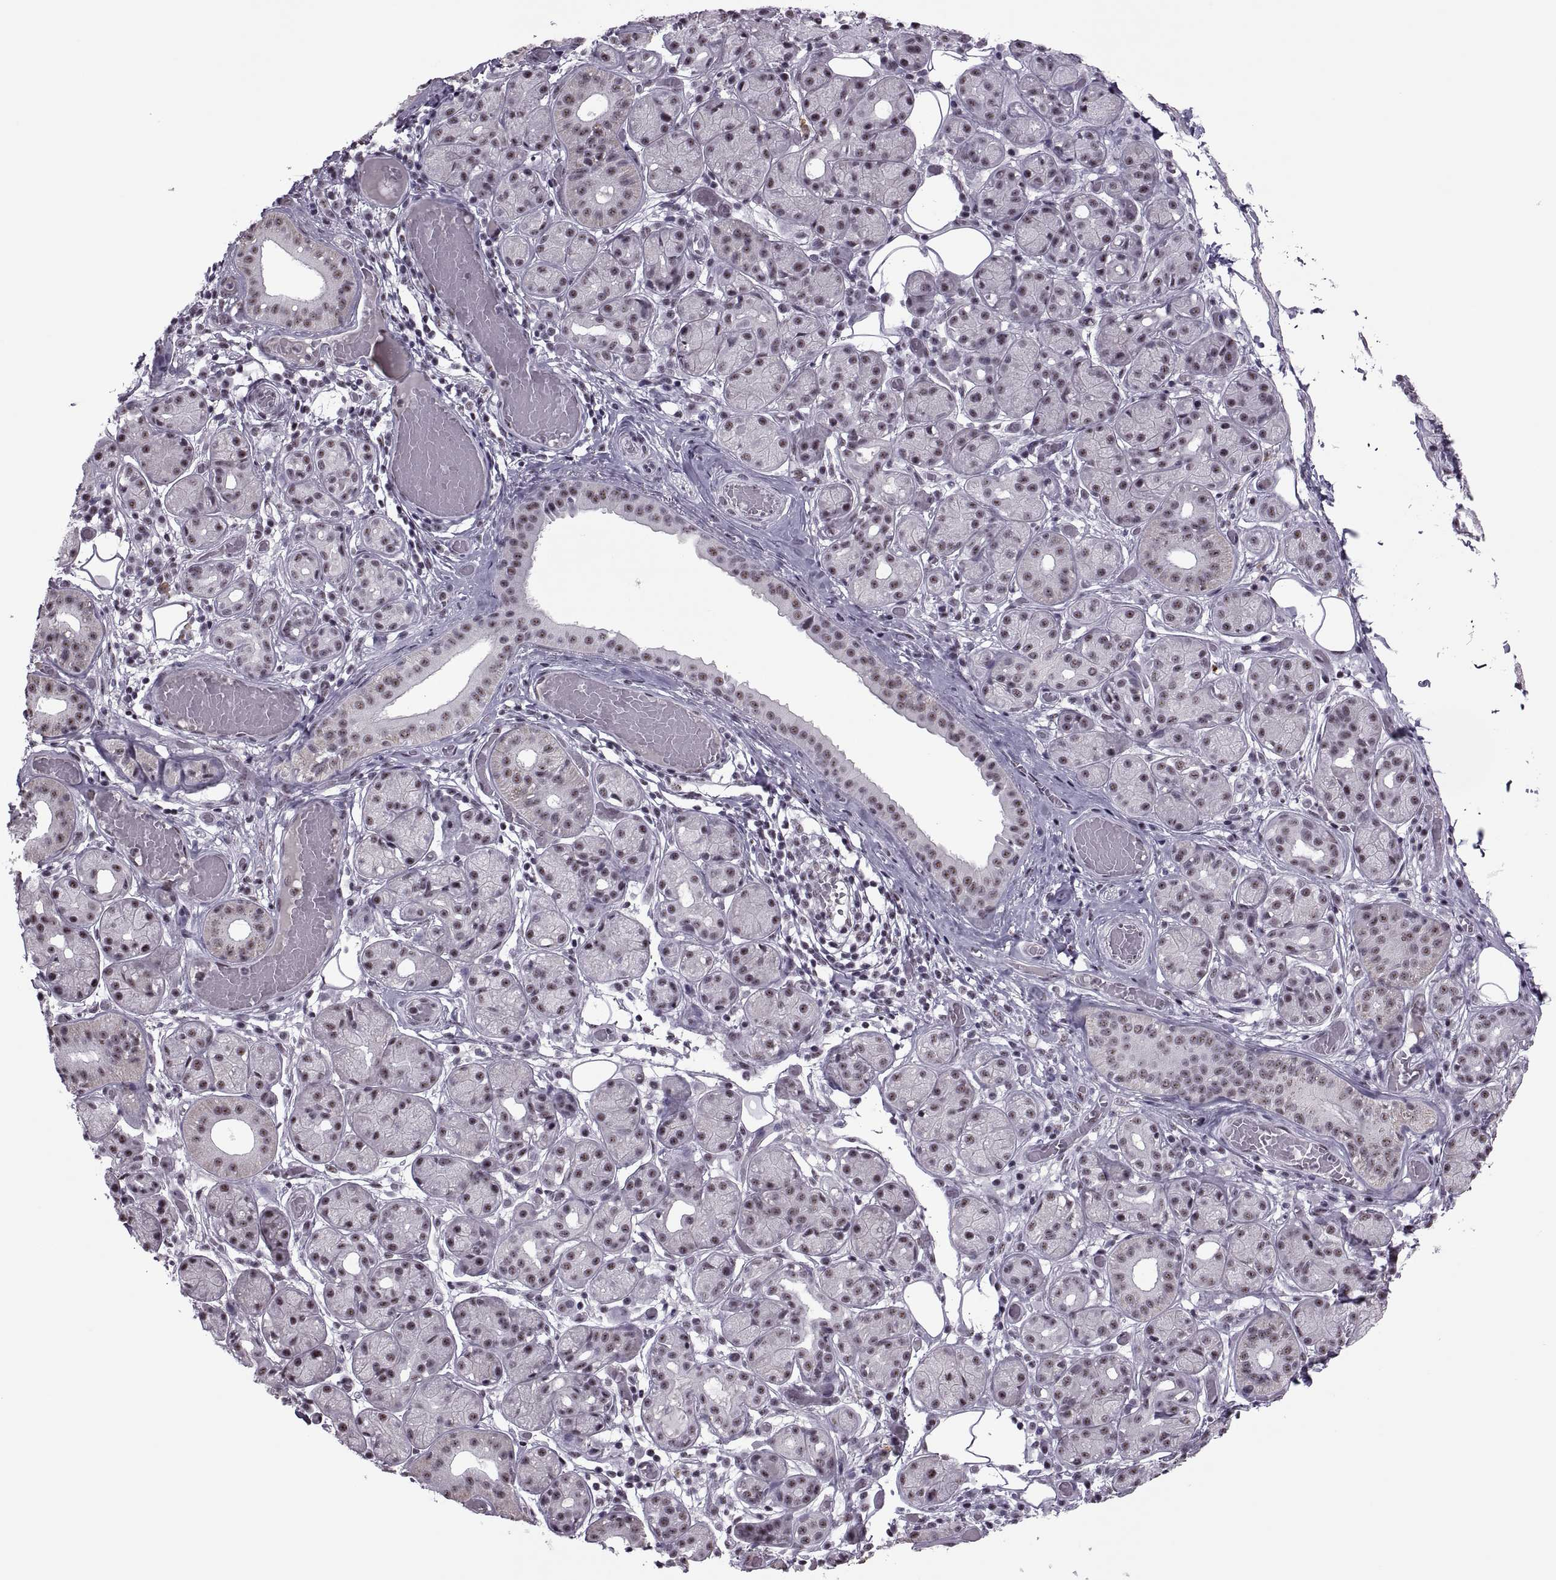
{"staining": {"intensity": "weak", "quantity": ">75%", "location": "nuclear"}, "tissue": "salivary gland", "cell_type": "Glandular cells", "image_type": "normal", "snomed": [{"axis": "morphology", "description": "Normal tissue, NOS"}, {"axis": "topography", "description": "Salivary gland"}, {"axis": "topography", "description": "Peripheral nerve tissue"}], "caption": "High-magnification brightfield microscopy of unremarkable salivary gland stained with DAB (3,3'-diaminobenzidine) (brown) and counterstained with hematoxylin (blue). glandular cells exhibit weak nuclear positivity is seen in about>75% of cells.", "gene": "MAGEA4", "patient": {"sex": "male", "age": 71}}